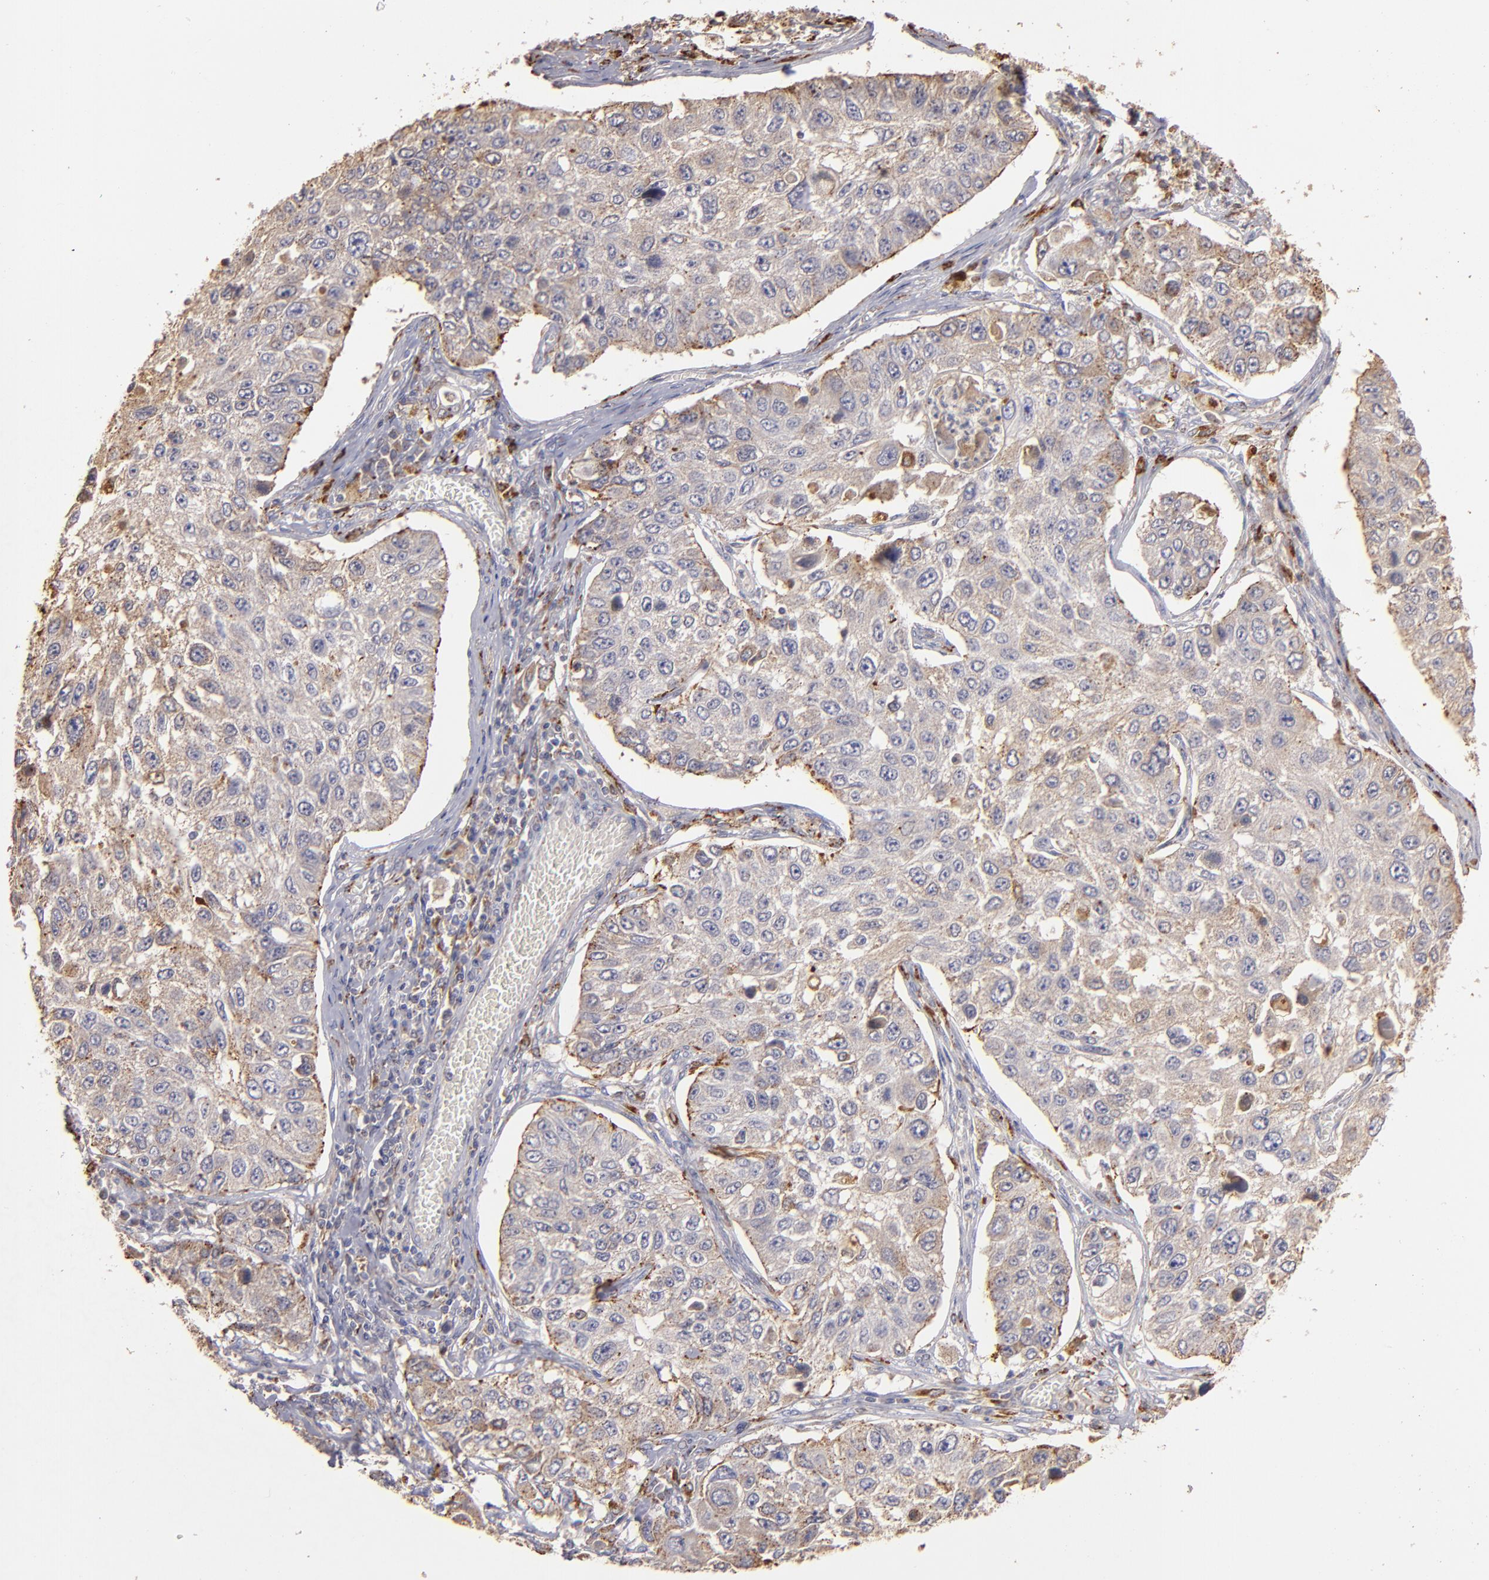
{"staining": {"intensity": "moderate", "quantity": ">75%", "location": "cytoplasmic/membranous"}, "tissue": "lung cancer", "cell_type": "Tumor cells", "image_type": "cancer", "snomed": [{"axis": "morphology", "description": "Squamous cell carcinoma, NOS"}, {"axis": "topography", "description": "Lung"}], "caption": "The micrograph demonstrates a brown stain indicating the presence of a protein in the cytoplasmic/membranous of tumor cells in squamous cell carcinoma (lung).", "gene": "TRAF1", "patient": {"sex": "male", "age": 71}}